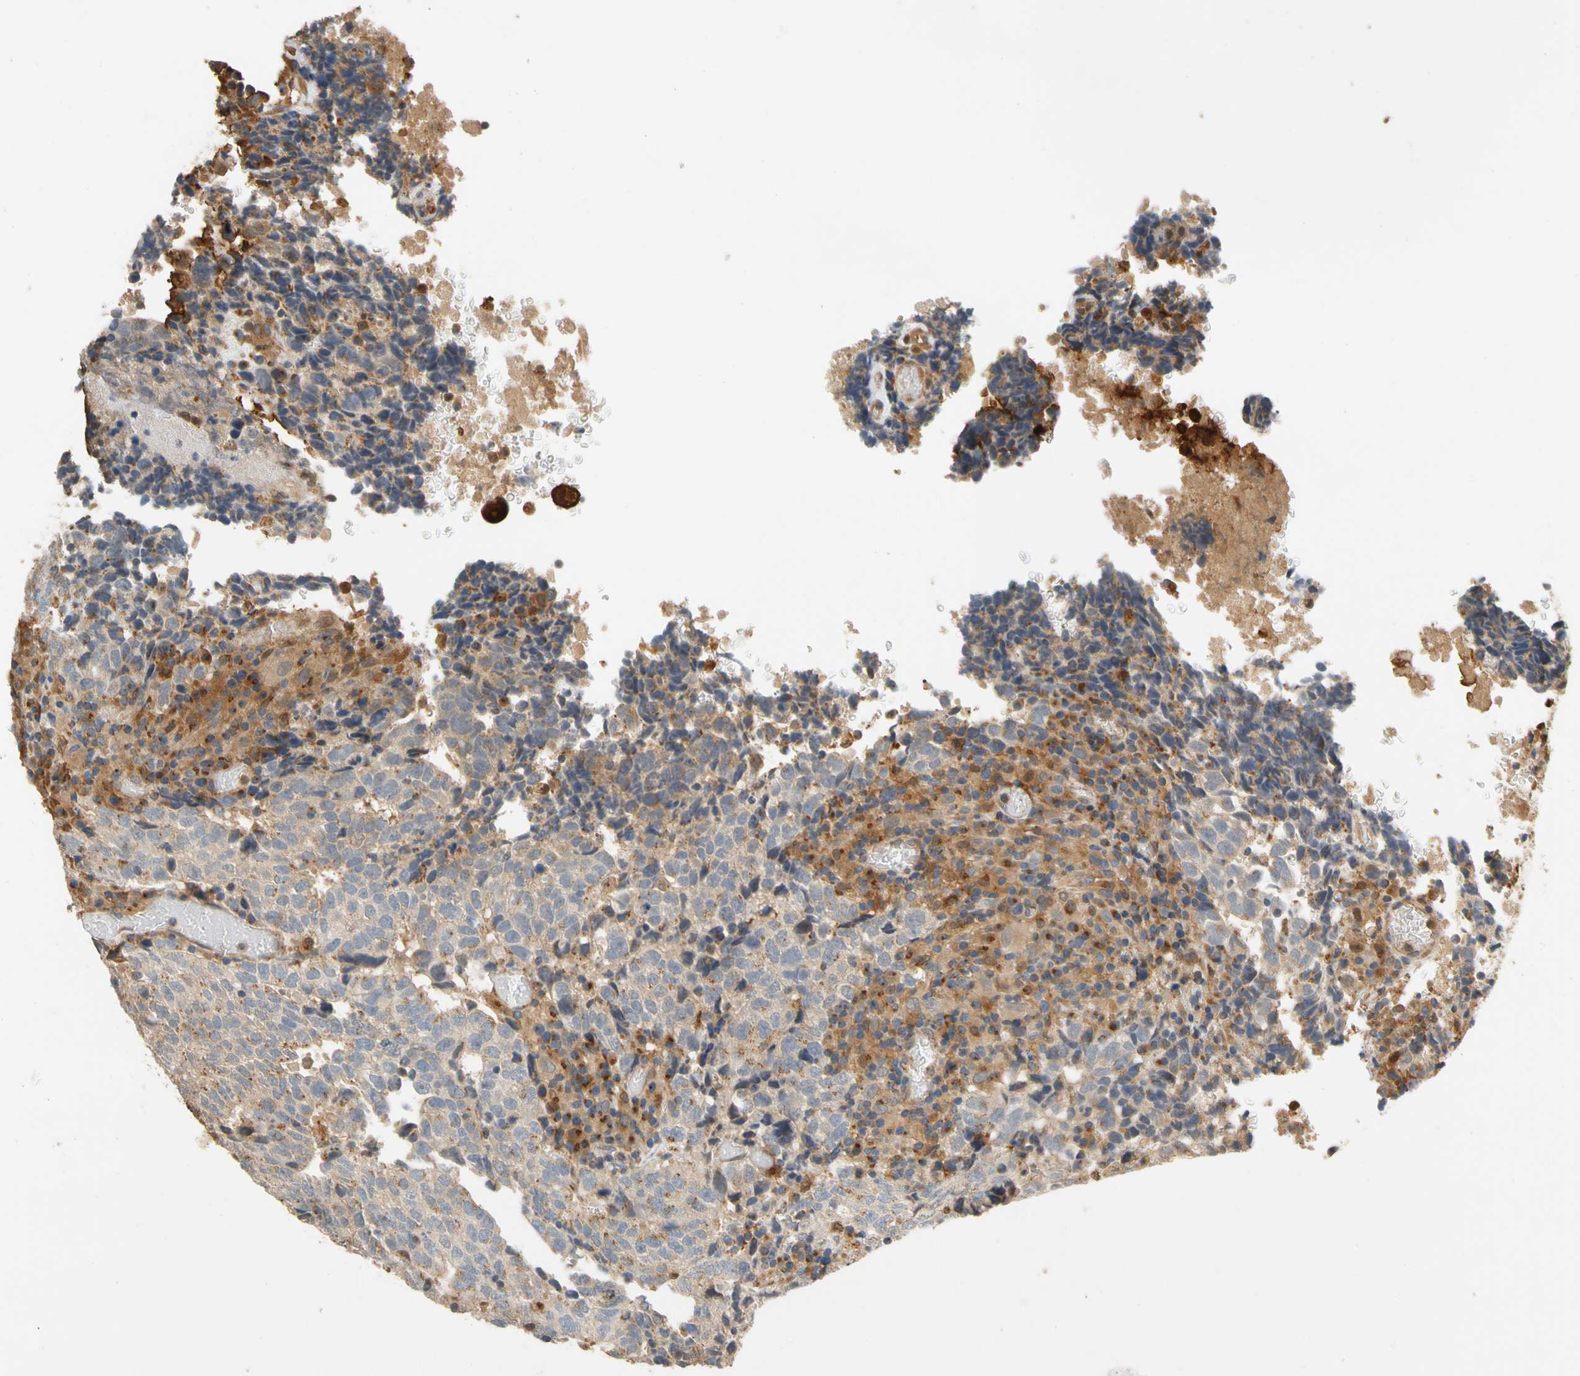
{"staining": {"intensity": "moderate", "quantity": "<25%", "location": "cytoplasmic/membranous"}, "tissue": "testis cancer", "cell_type": "Tumor cells", "image_type": "cancer", "snomed": [{"axis": "morphology", "description": "Necrosis, NOS"}, {"axis": "morphology", "description": "Carcinoma, Embryonal, NOS"}, {"axis": "topography", "description": "Testis"}], "caption": "An immunohistochemistry (IHC) image of tumor tissue is shown. Protein staining in brown highlights moderate cytoplasmic/membranous positivity in embryonal carcinoma (testis) within tumor cells. The staining was performed using DAB (3,3'-diaminobenzidine), with brown indicating positive protein expression. Nuclei are stained blue with hematoxylin.", "gene": "GPSM2", "patient": {"sex": "male", "age": 19}}